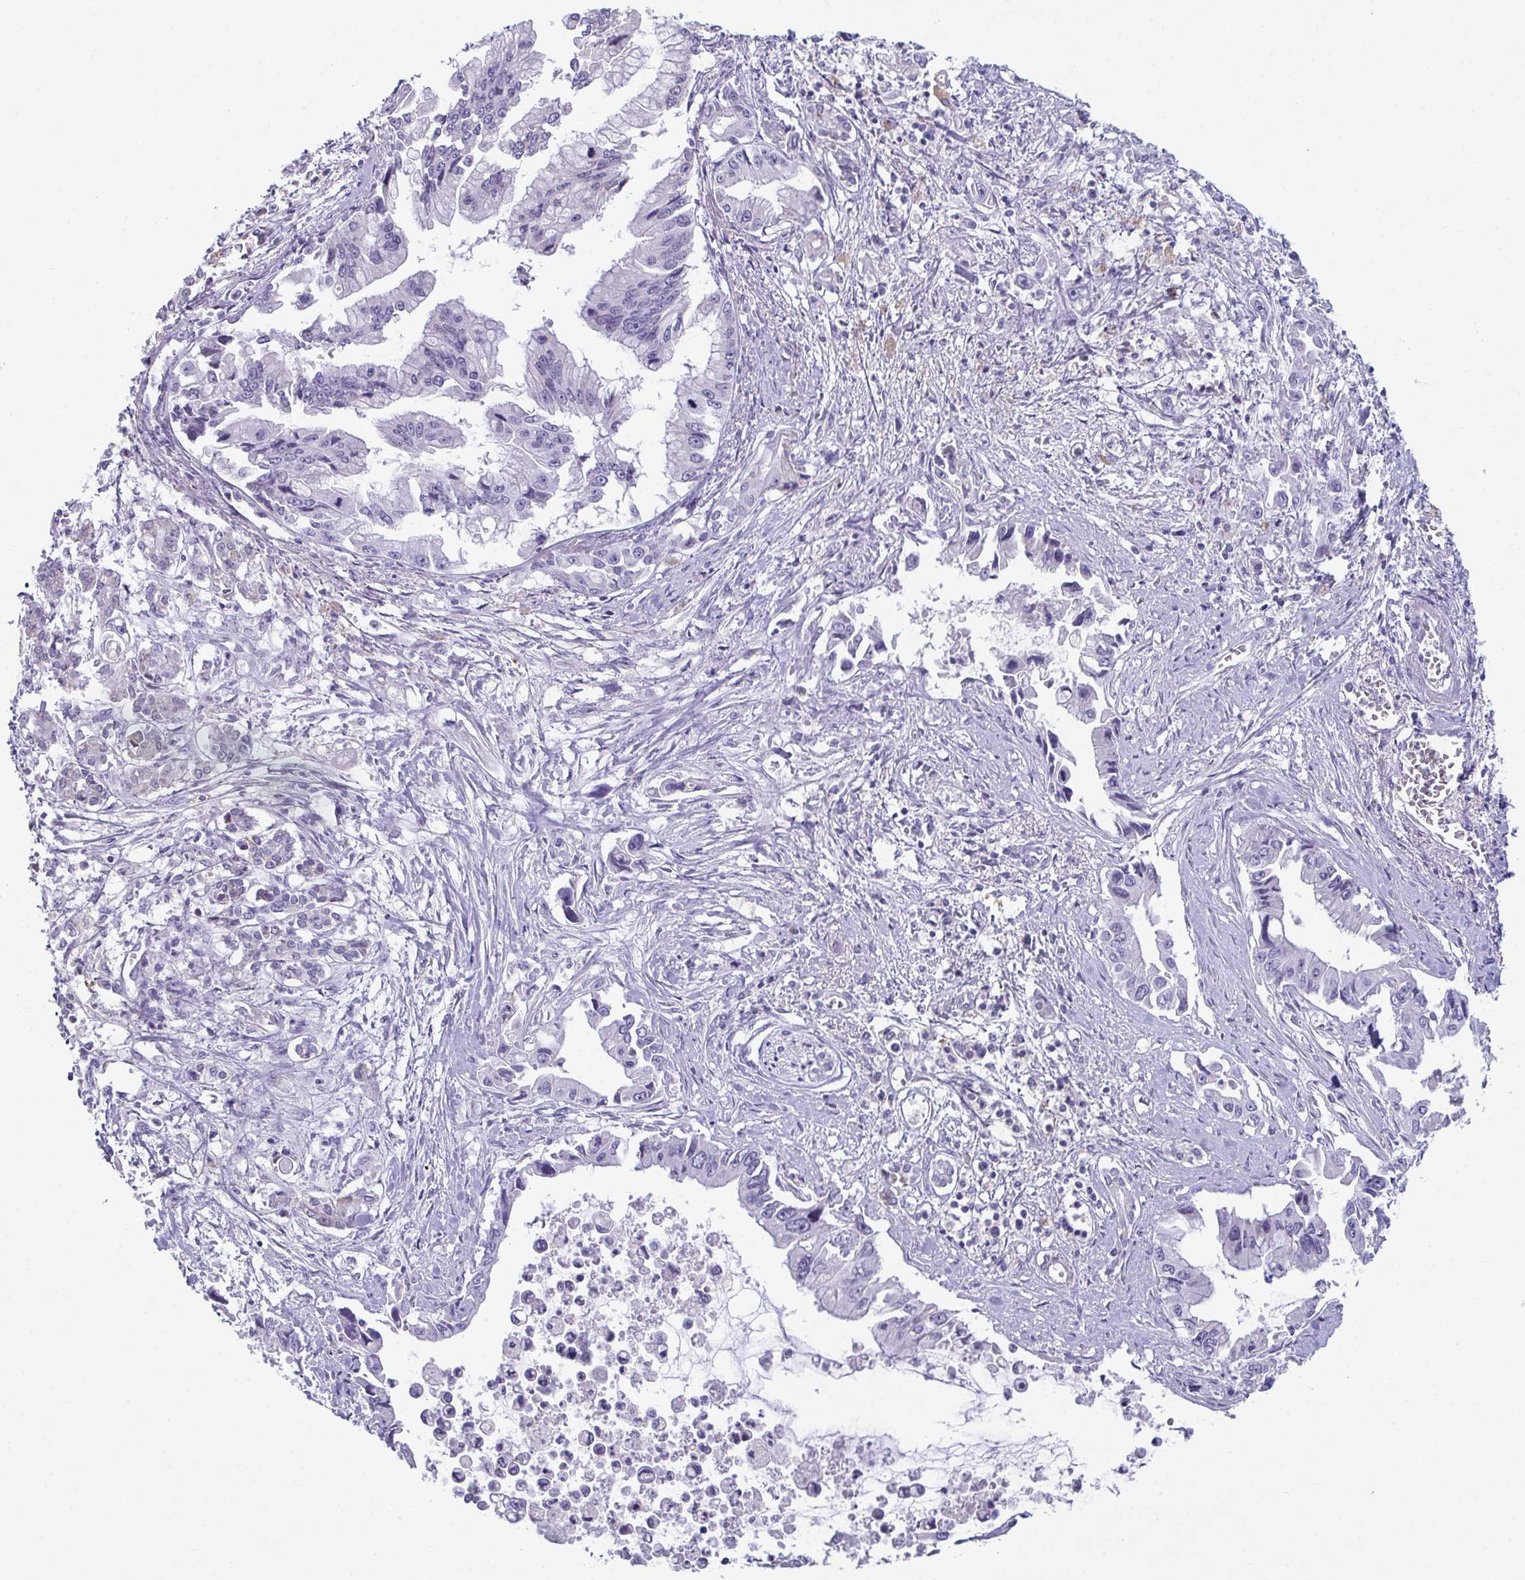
{"staining": {"intensity": "negative", "quantity": "none", "location": "none"}, "tissue": "pancreatic cancer", "cell_type": "Tumor cells", "image_type": "cancer", "snomed": [{"axis": "morphology", "description": "Adenocarcinoma, NOS"}, {"axis": "topography", "description": "Pancreas"}], "caption": "The IHC micrograph has no significant positivity in tumor cells of adenocarcinoma (pancreatic) tissue. Nuclei are stained in blue.", "gene": "ADAM21", "patient": {"sex": "male", "age": 84}}